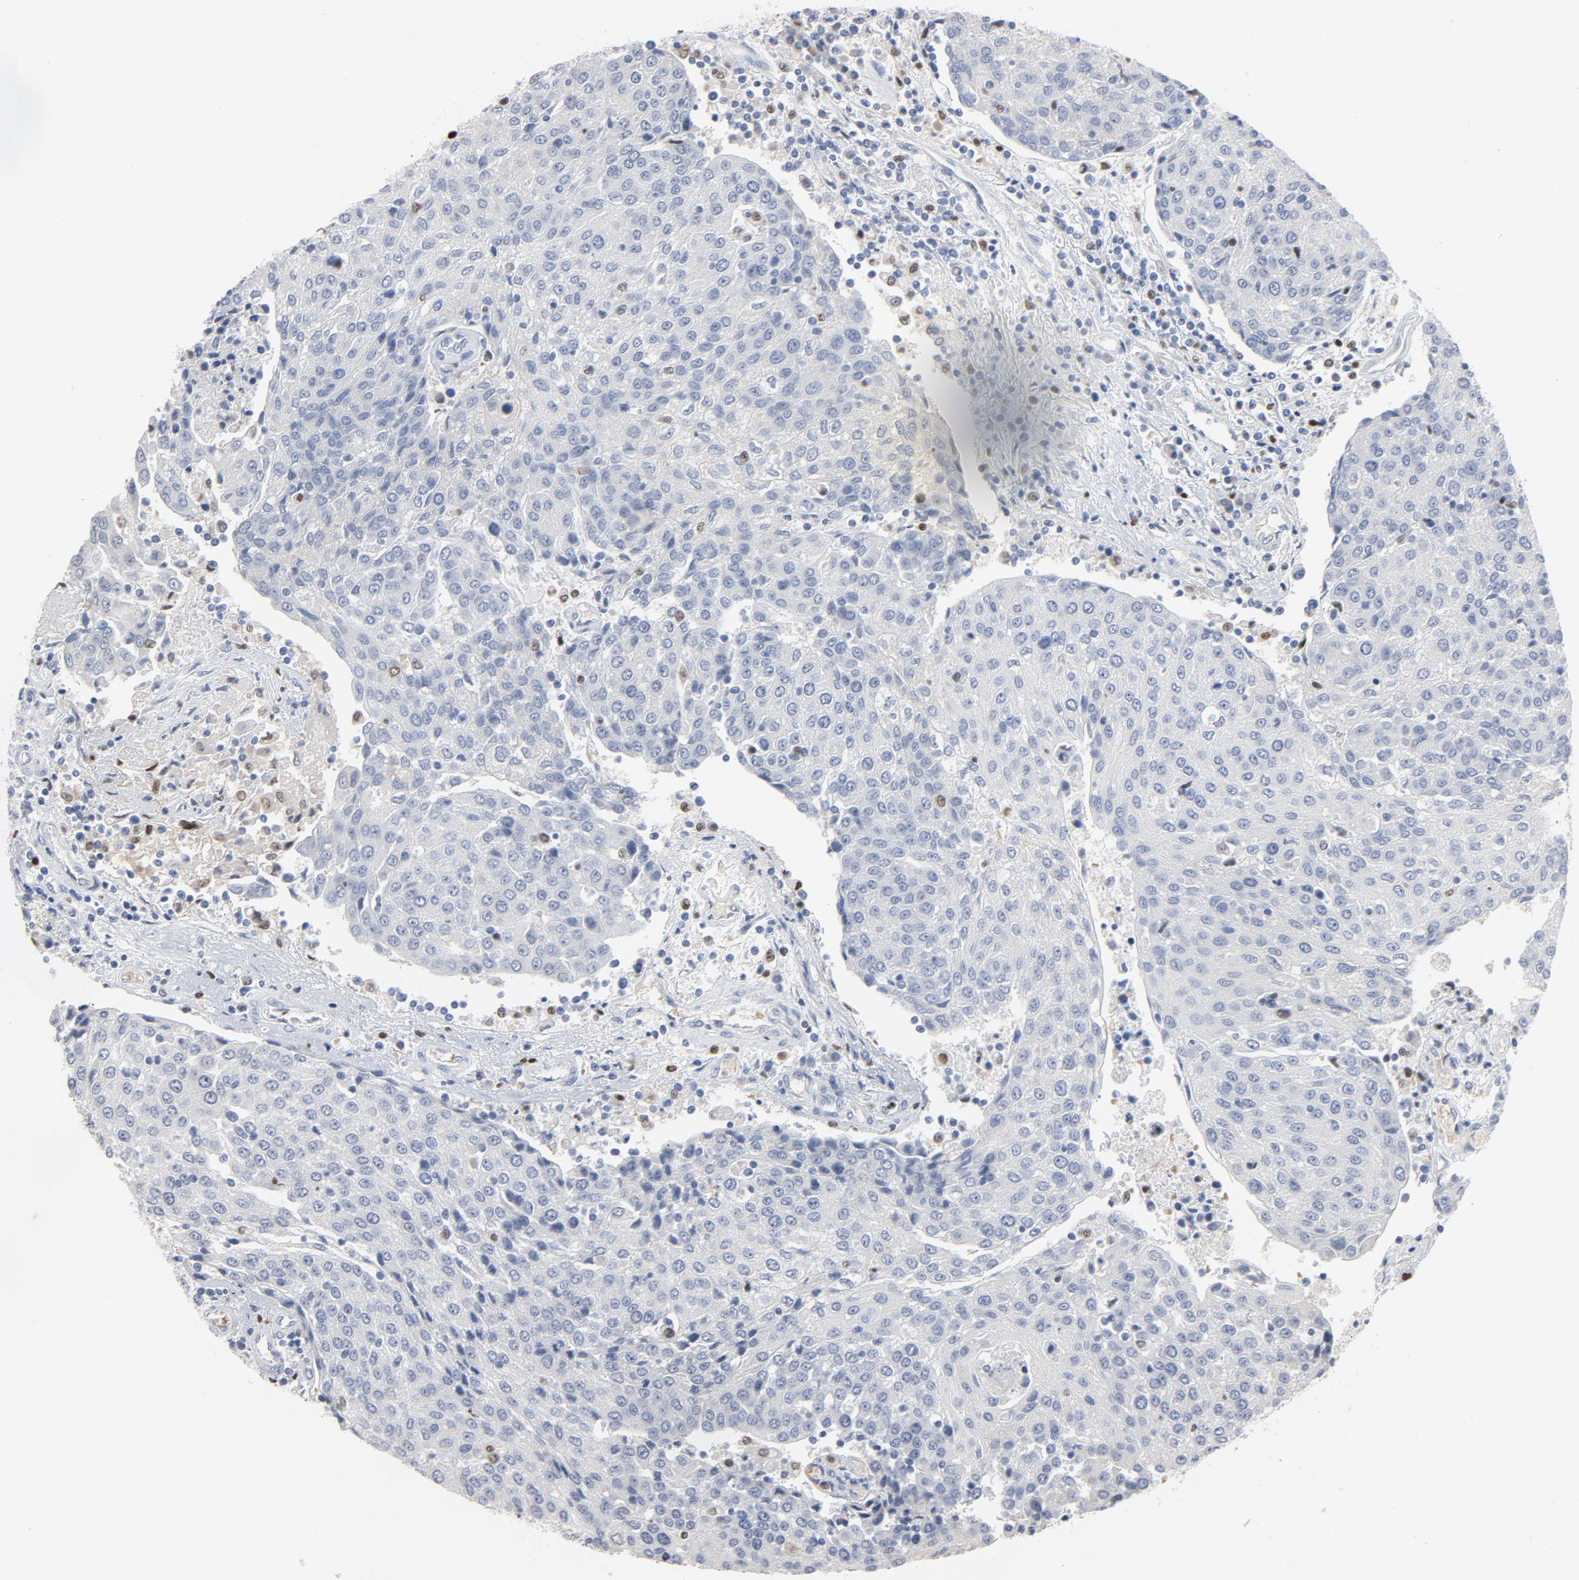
{"staining": {"intensity": "negative", "quantity": "none", "location": "none"}, "tissue": "urothelial cancer", "cell_type": "Tumor cells", "image_type": "cancer", "snomed": [{"axis": "morphology", "description": "Urothelial carcinoma, High grade"}, {"axis": "topography", "description": "Urinary bladder"}], "caption": "Immunohistochemical staining of high-grade urothelial carcinoma reveals no significant expression in tumor cells.", "gene": "SPI1", "patient": {"sex": "female", "age": 85}}